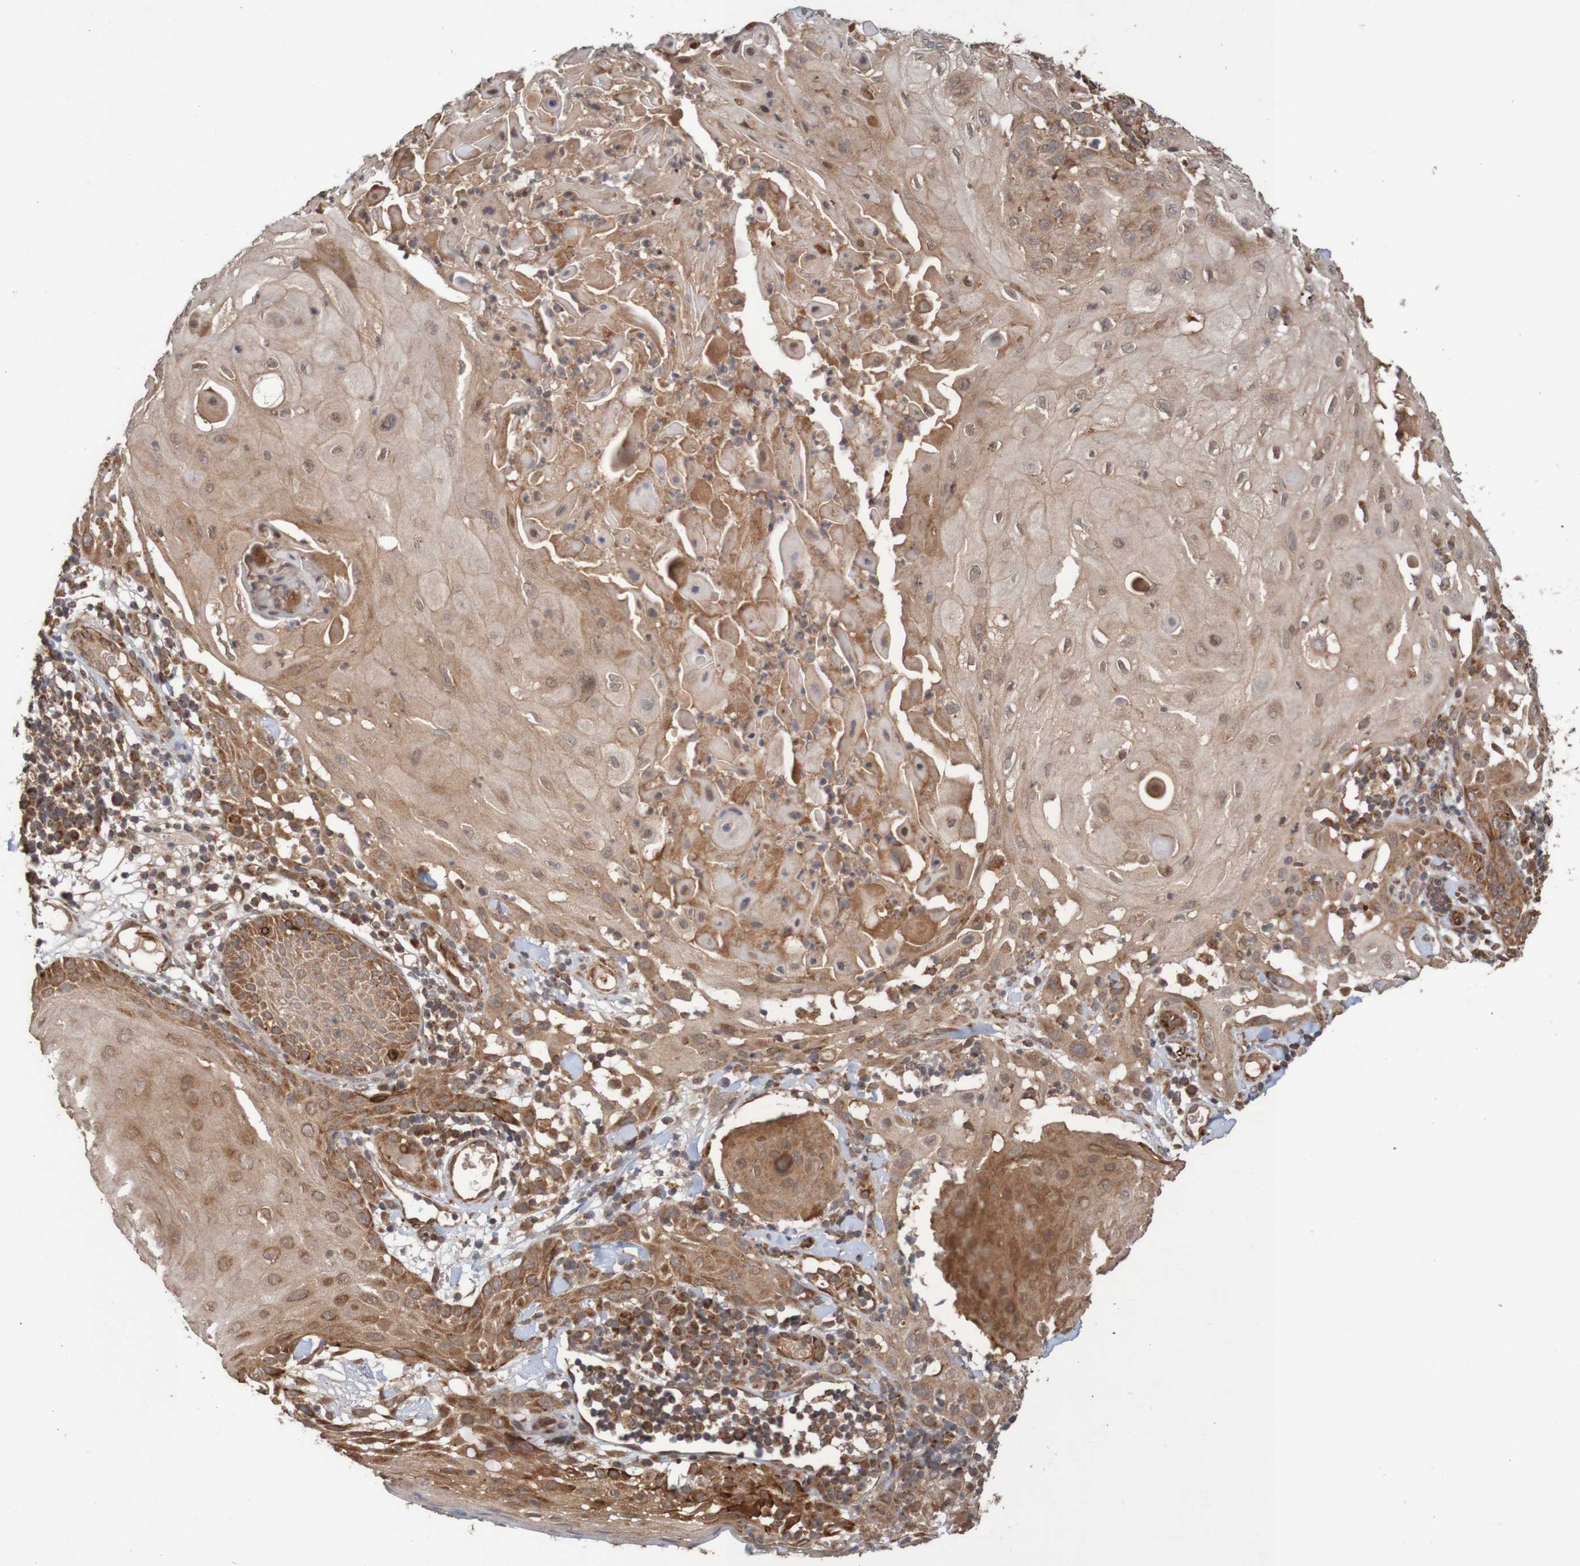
{"staining": {"intensity": "moderate", "quantity": ">75%", "location": "cytoplasmic/membranous"}, "tissue": "skin cancer", "cell_type": "Tumor cells", "image_type": "cancer", "snomed": [{"axis": "morphology", "description": "Squamous cell carcinoma, NOS"}, {"axis": "topography", "description": "Skin"}], "caption": "A brown stain shows moderate cytoplasmic/membranous positivity of a protein in human skin cancer tumor cells. (DAB = brown stain, brightfield microscopy at high magnification).", "gene": "MRPL52", "patient": {"sex": "male", "age": 24}}